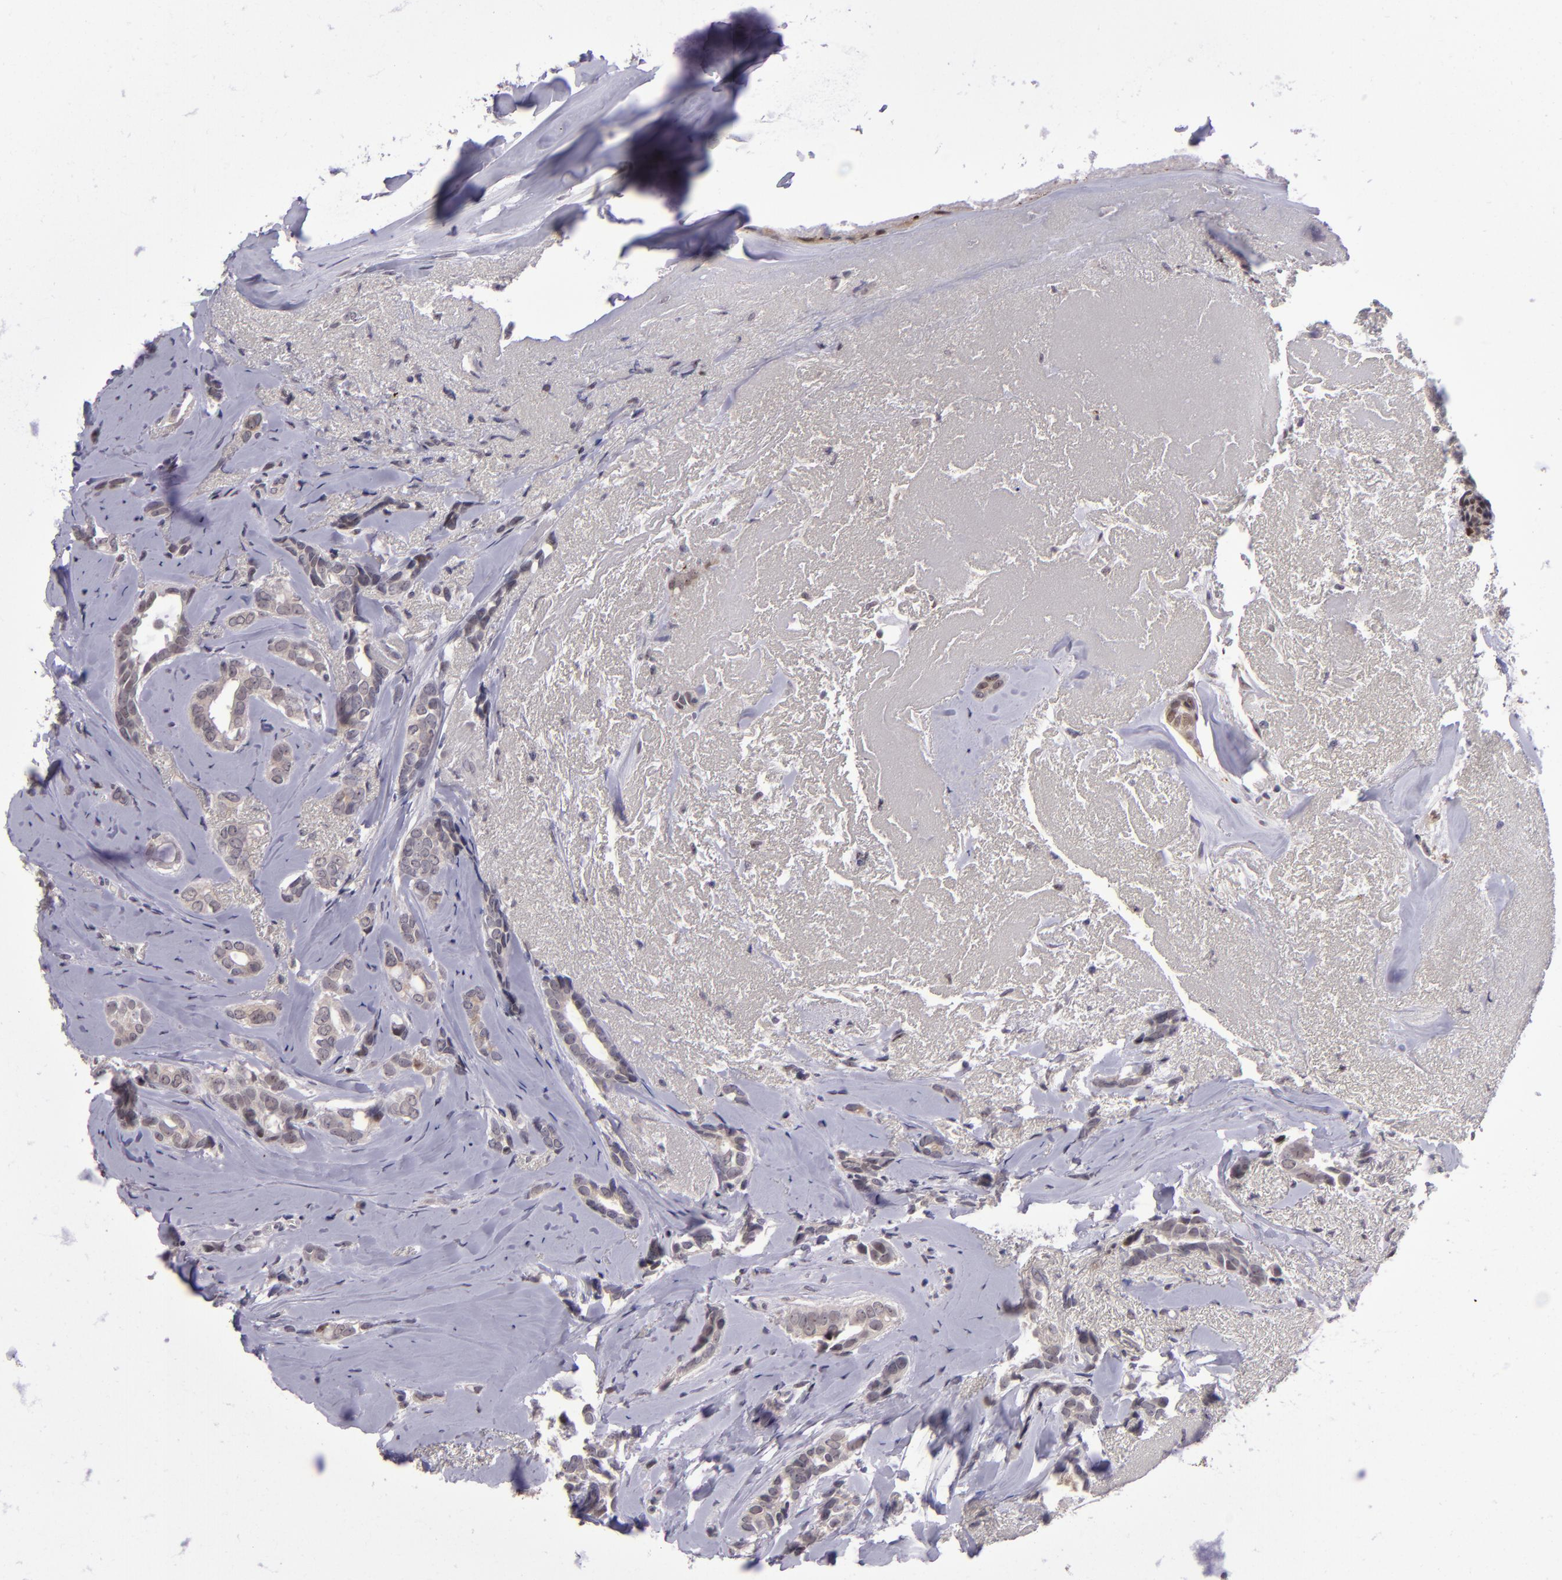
{"staining": {"intensity": "weak", "quantity": ">75%", "location": "cytoplasmic/membranous"}, "tissue": "breast cancer", "cell_type": "Tumor cells", "image_type": "cancer", "snomed": [{"axis": "morphology", "description": "Duct carcinoma"}, {"axis": "topography", "description": "Breast"}], "caption": "DAB (3,3'-diaminobenzidine) immunohistochemical staining of breast infiltrating ductal carcinoma shows weak cytoplasmic/membranous protein positivity in about >75% of tumor cells.", "gene": "PCNX4", "patient": {"sex": "female", "age": 54}}